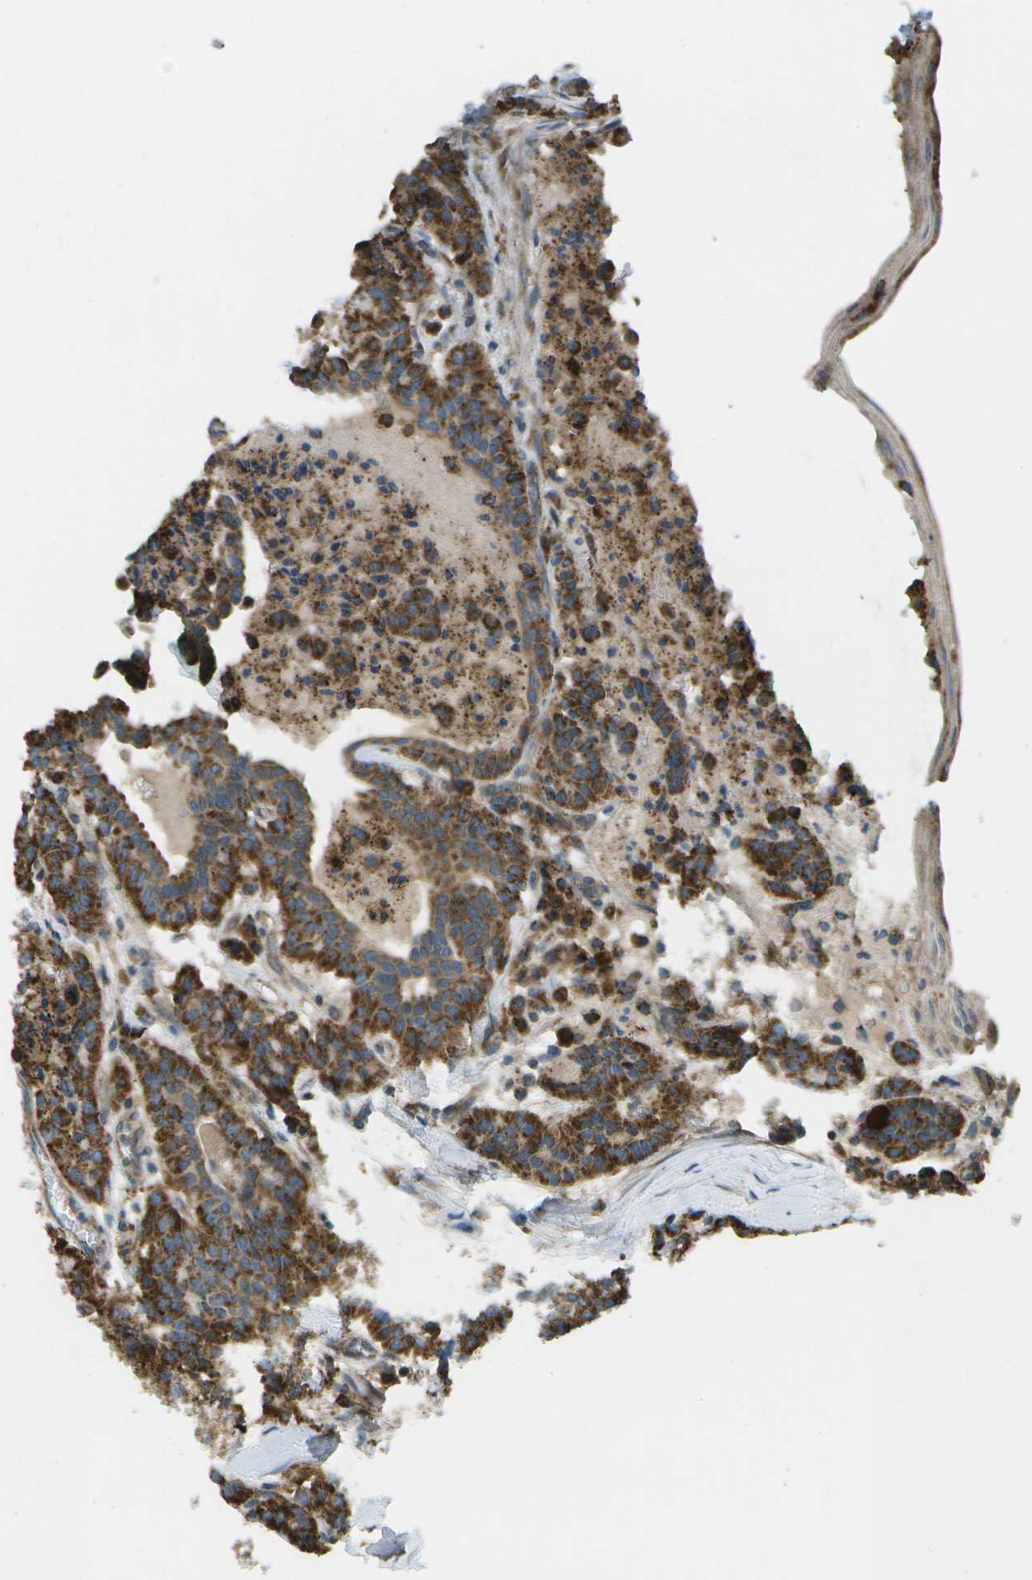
{"staining": {"intensity": "strong", "quantity": ">75%", "location": "cytoplasmic/membranous"}, "tissue": "carcinoid", "cell_type": "Tumor cells", "image_type": "cancer", "snomed": [{"axis": "morphology", "description": "Carcinoid, malignant, NOS"}, {"axis": "topography", "description": "Lung"}], "caption": "An image of human malignant carcinoid stained for a protein exhibits strong cytoplasmic/membranous brown staining in tumor cells.", "gene": "NRK", "patient": {"sex": "male", "age": 30}}